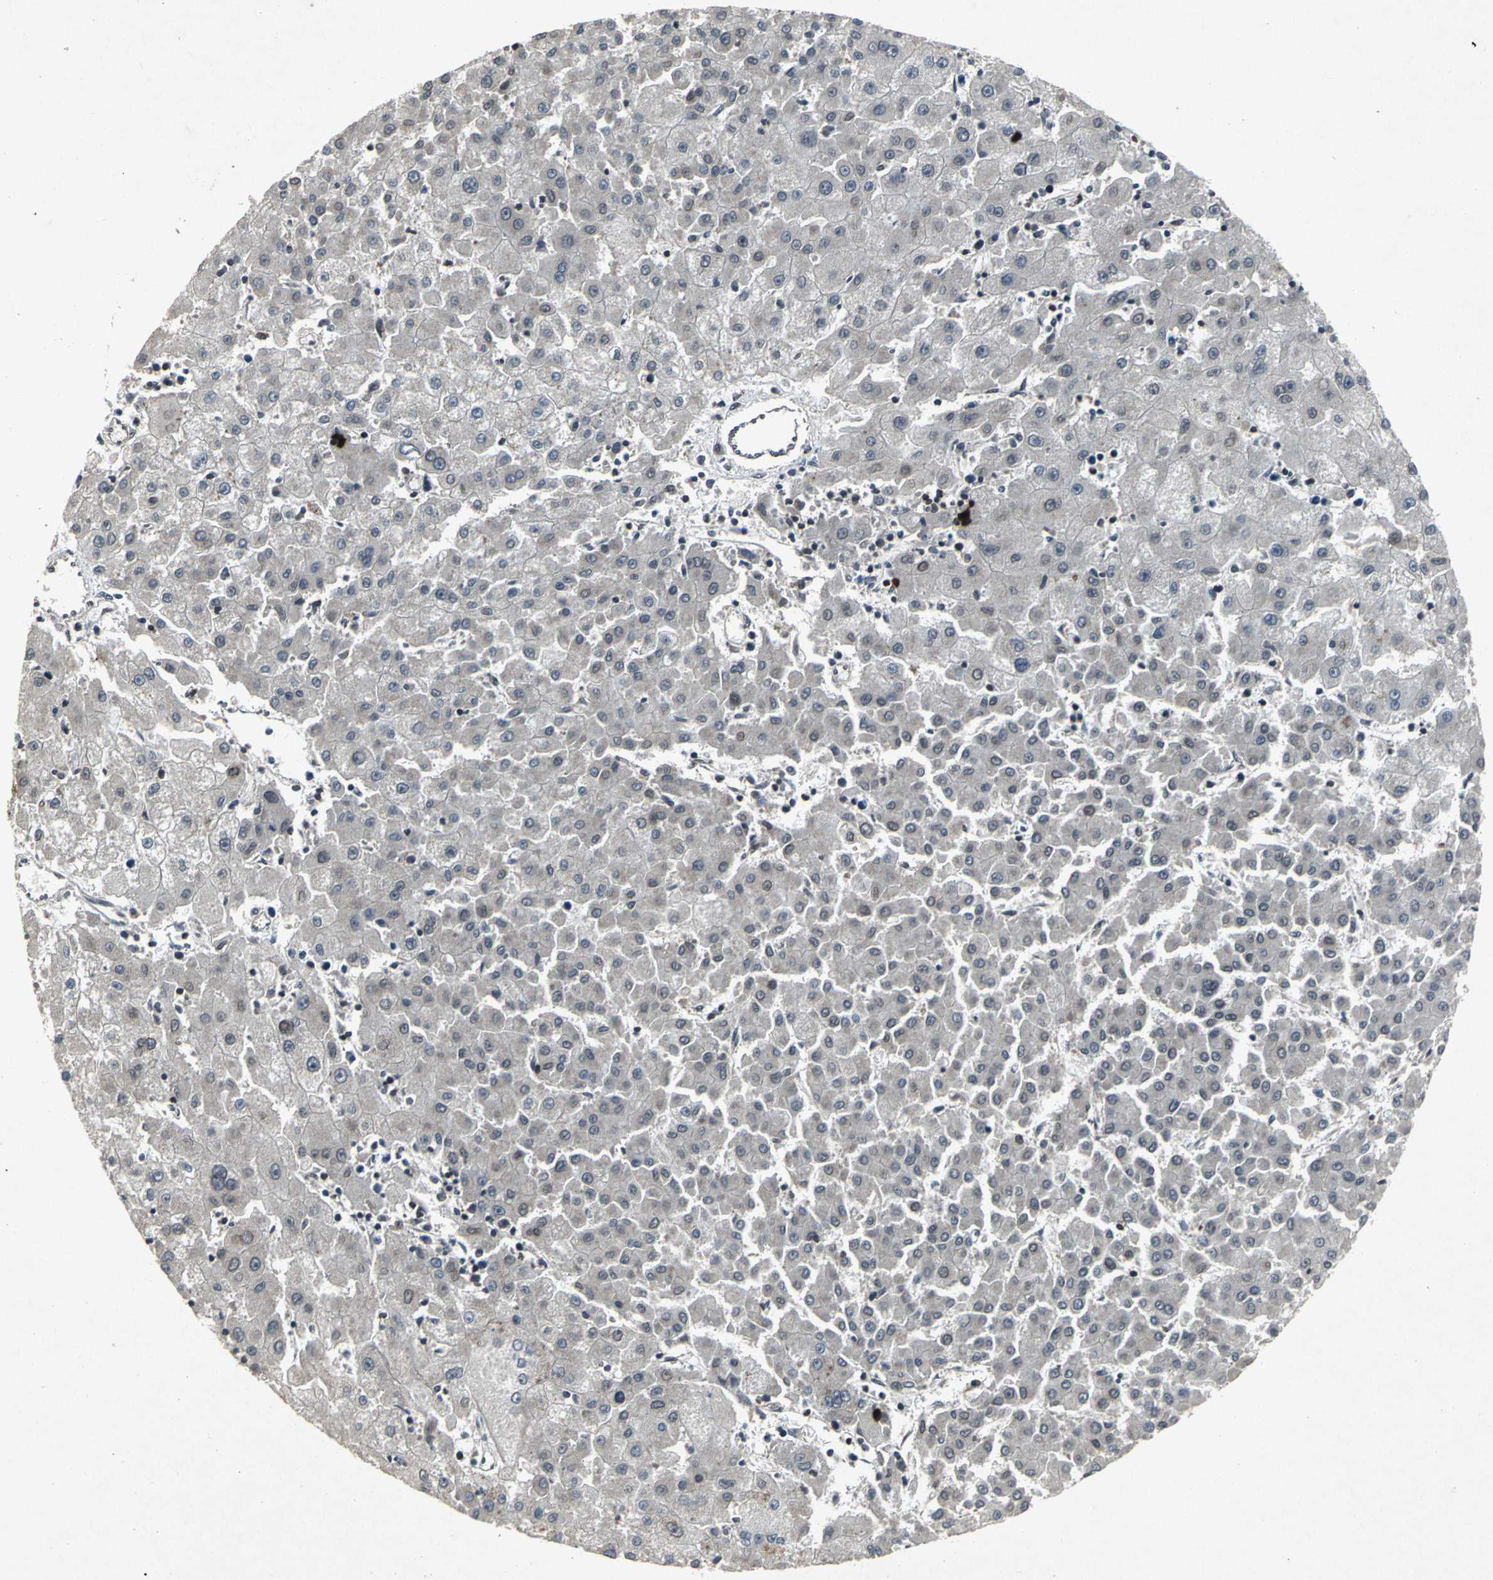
{"staining": {"intensity": "negative", "quantity": "none", "location": "none"}, "tissue": "liver cancer", "cell_type": "Tumor cells", "image_type": "cancer", "snomed": [{"axis": "morphology", "description": "Carcinoma, Hepatocellular, NOS"}, {"axis": "topography", "description": "Liver"}], "caption": "Image shows no protein staining in tumor cells of liver cancer (hepatocellular carcinoma) tissue.", "gene": "SH2B3", "patient": {"sex": "male", "age": 72}}